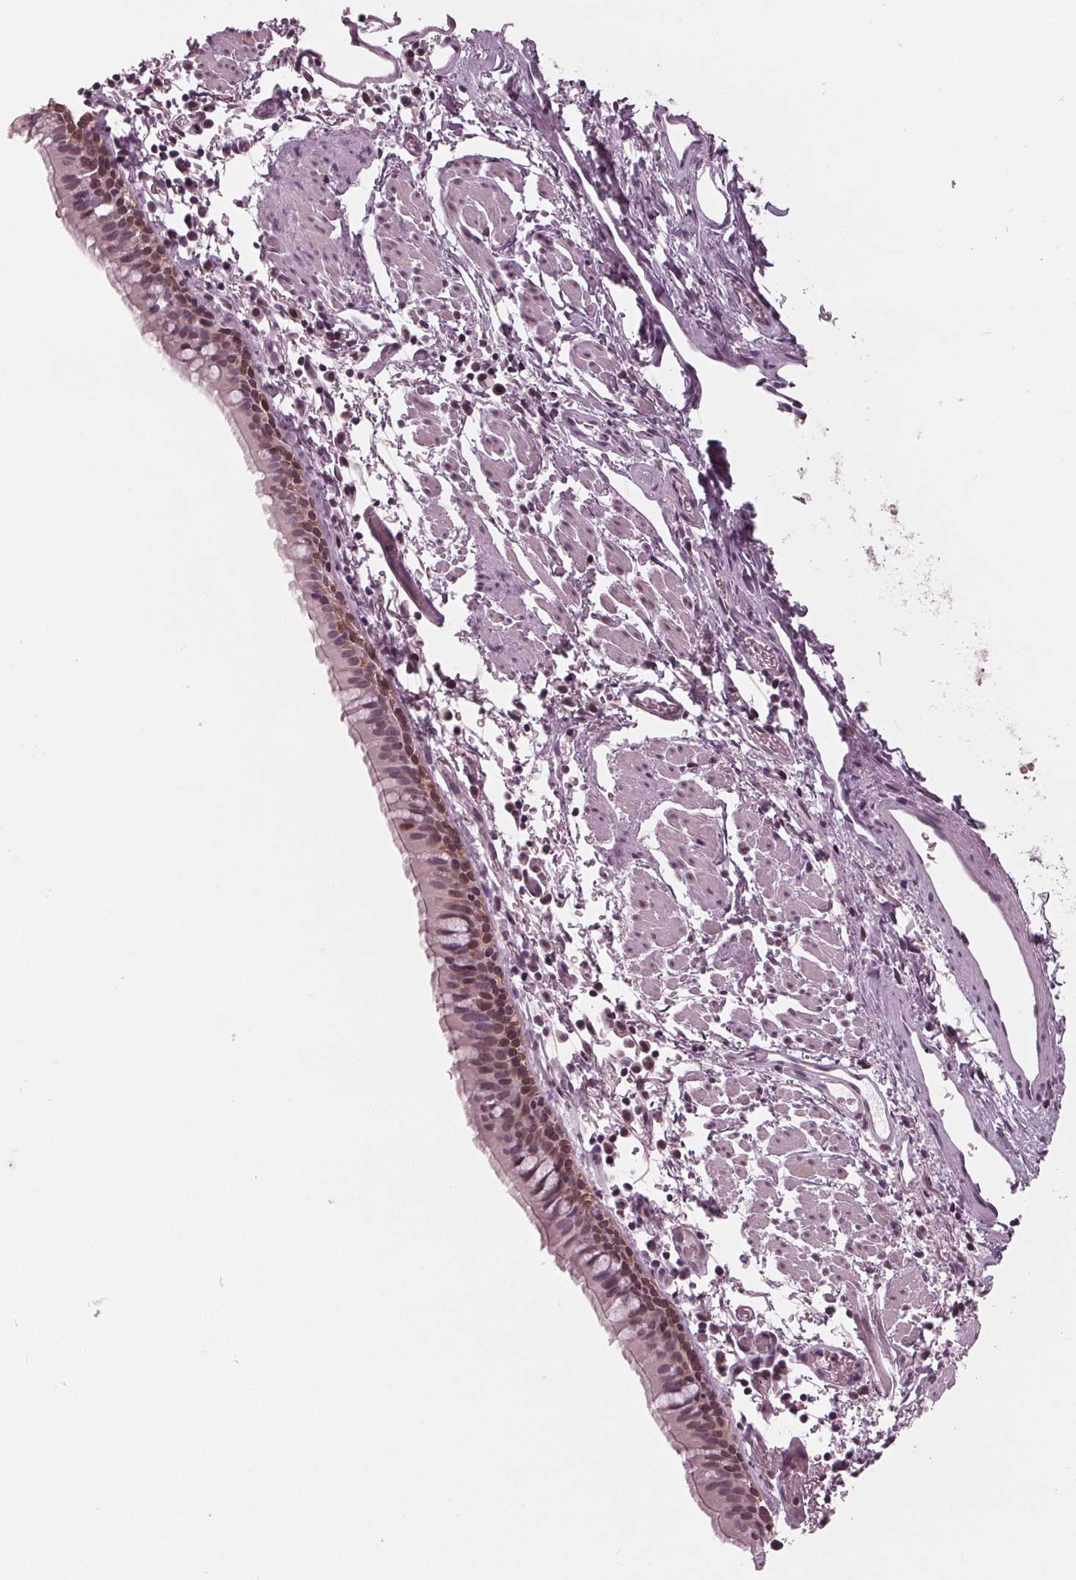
{"staining": {"intensity": "moderate", "quantity": "25%-75%", "location": "nuclear"}, "tissue": "bronchus", "cell_type": "Respiratory epithelial cells", "image_type": "normal", "snomed": [{"axis": "morphology", "description": "Normal tissue, NOS"}, {"axis": "morphology", "description": "Adenocarcinoma, NOS"}, {"axis": "topography", "description": "Bronchus"}], "caption": "A micrograph of bronchus stained for a protein exhibits moderate nuclear brown staining in respiratory epithelial cells. (brown staining indicates protein expression, while blue staining denotes nuclei).", "gene": "DNMT3L", "patient": {"sex": "male", "age": 68}}